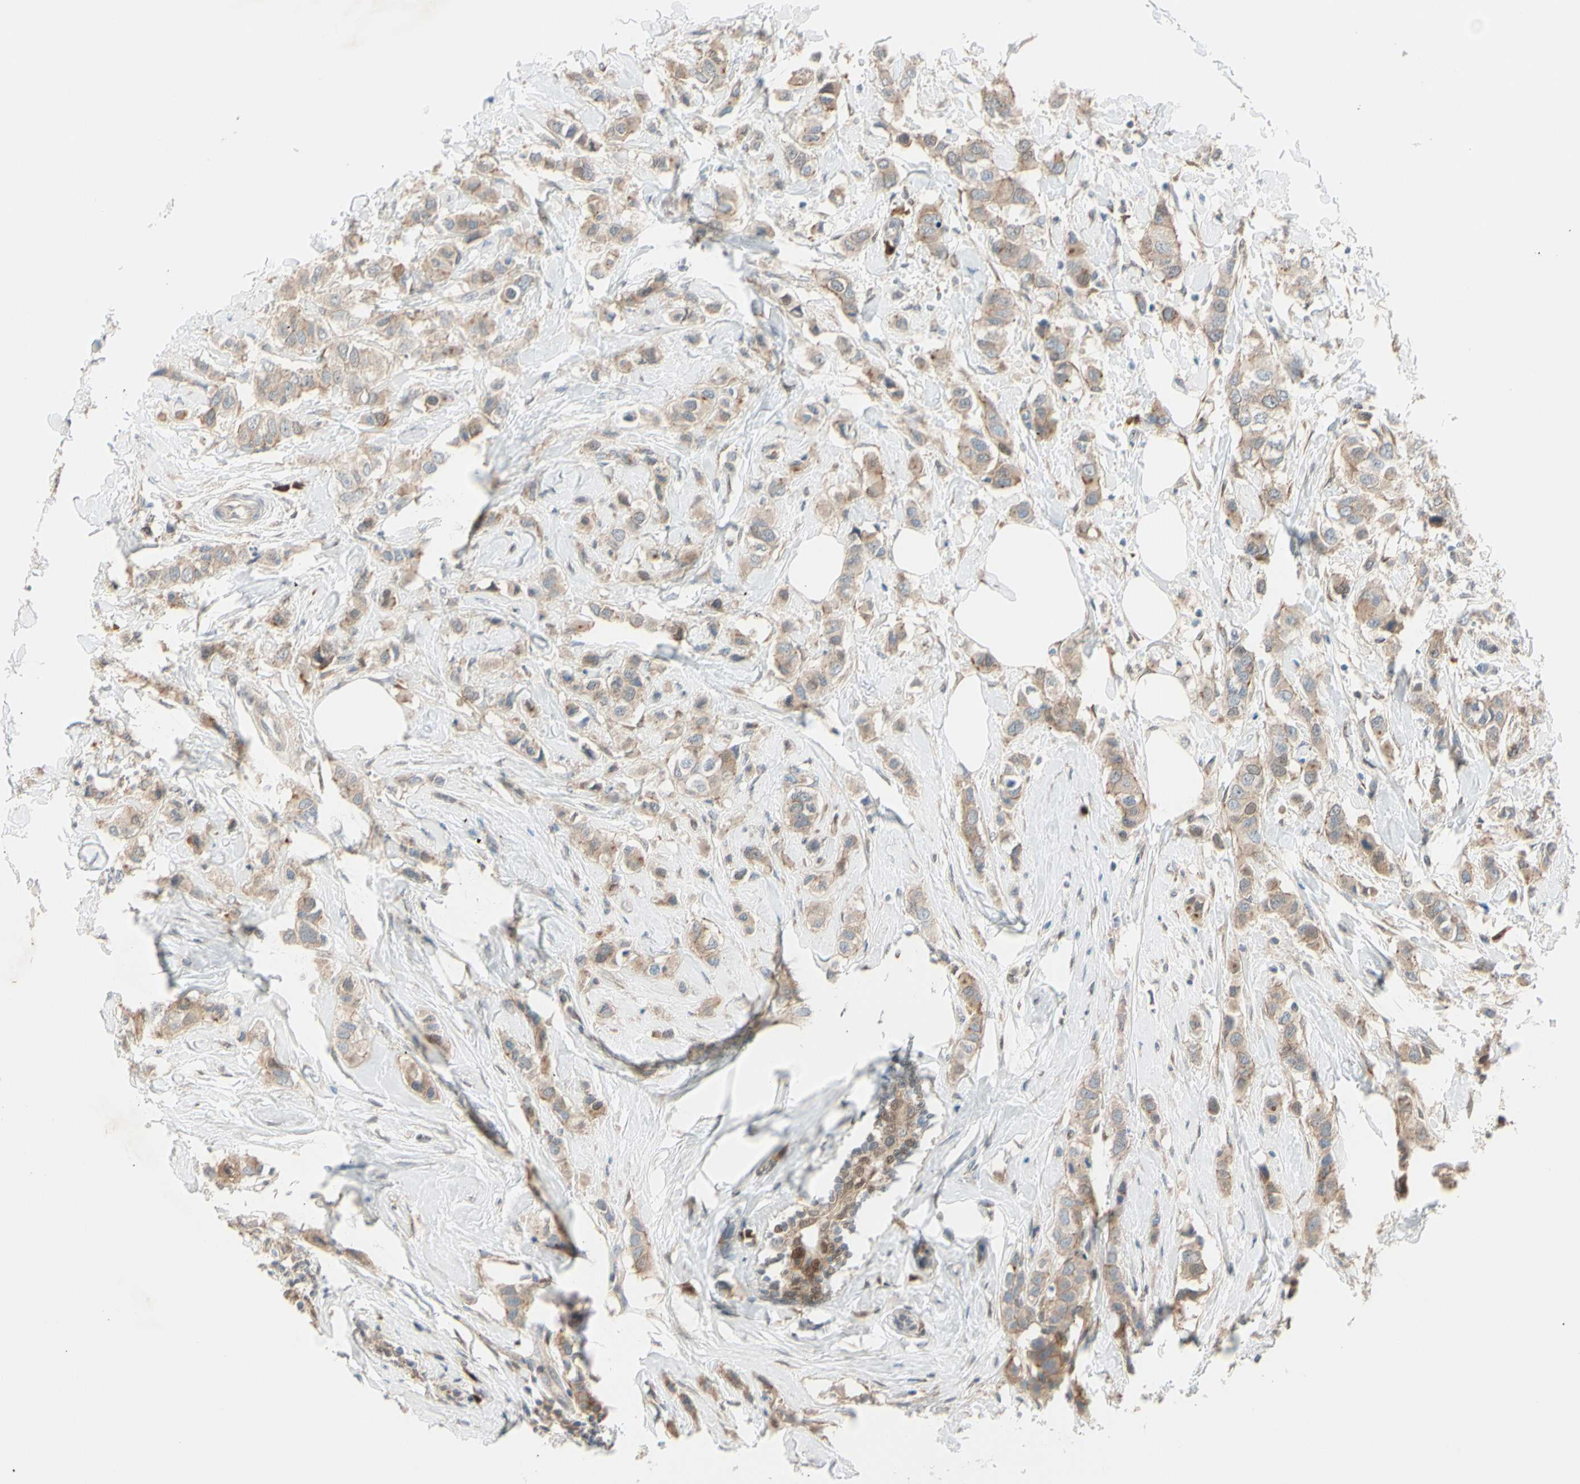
{"staining": {"intensity": "weak", "quantity": ">75%", "location": "cytoplasmic/membranous"}, "tissue": "breast cancer", "cell_type": "Tumor cells", "image_type": "cancer", "snomed": [{"axis": "morphology", "description": "Duct carcinoma"}, {"axis": "topography", "description": "Breast"}], "caption": "Tumor cells reveal low levels of weak cytoplasmic/membranous positivity in about >75% of cells in breast cancer.", "gene": "PTTG1", "patient": {"sex": "female", "age": 50}}